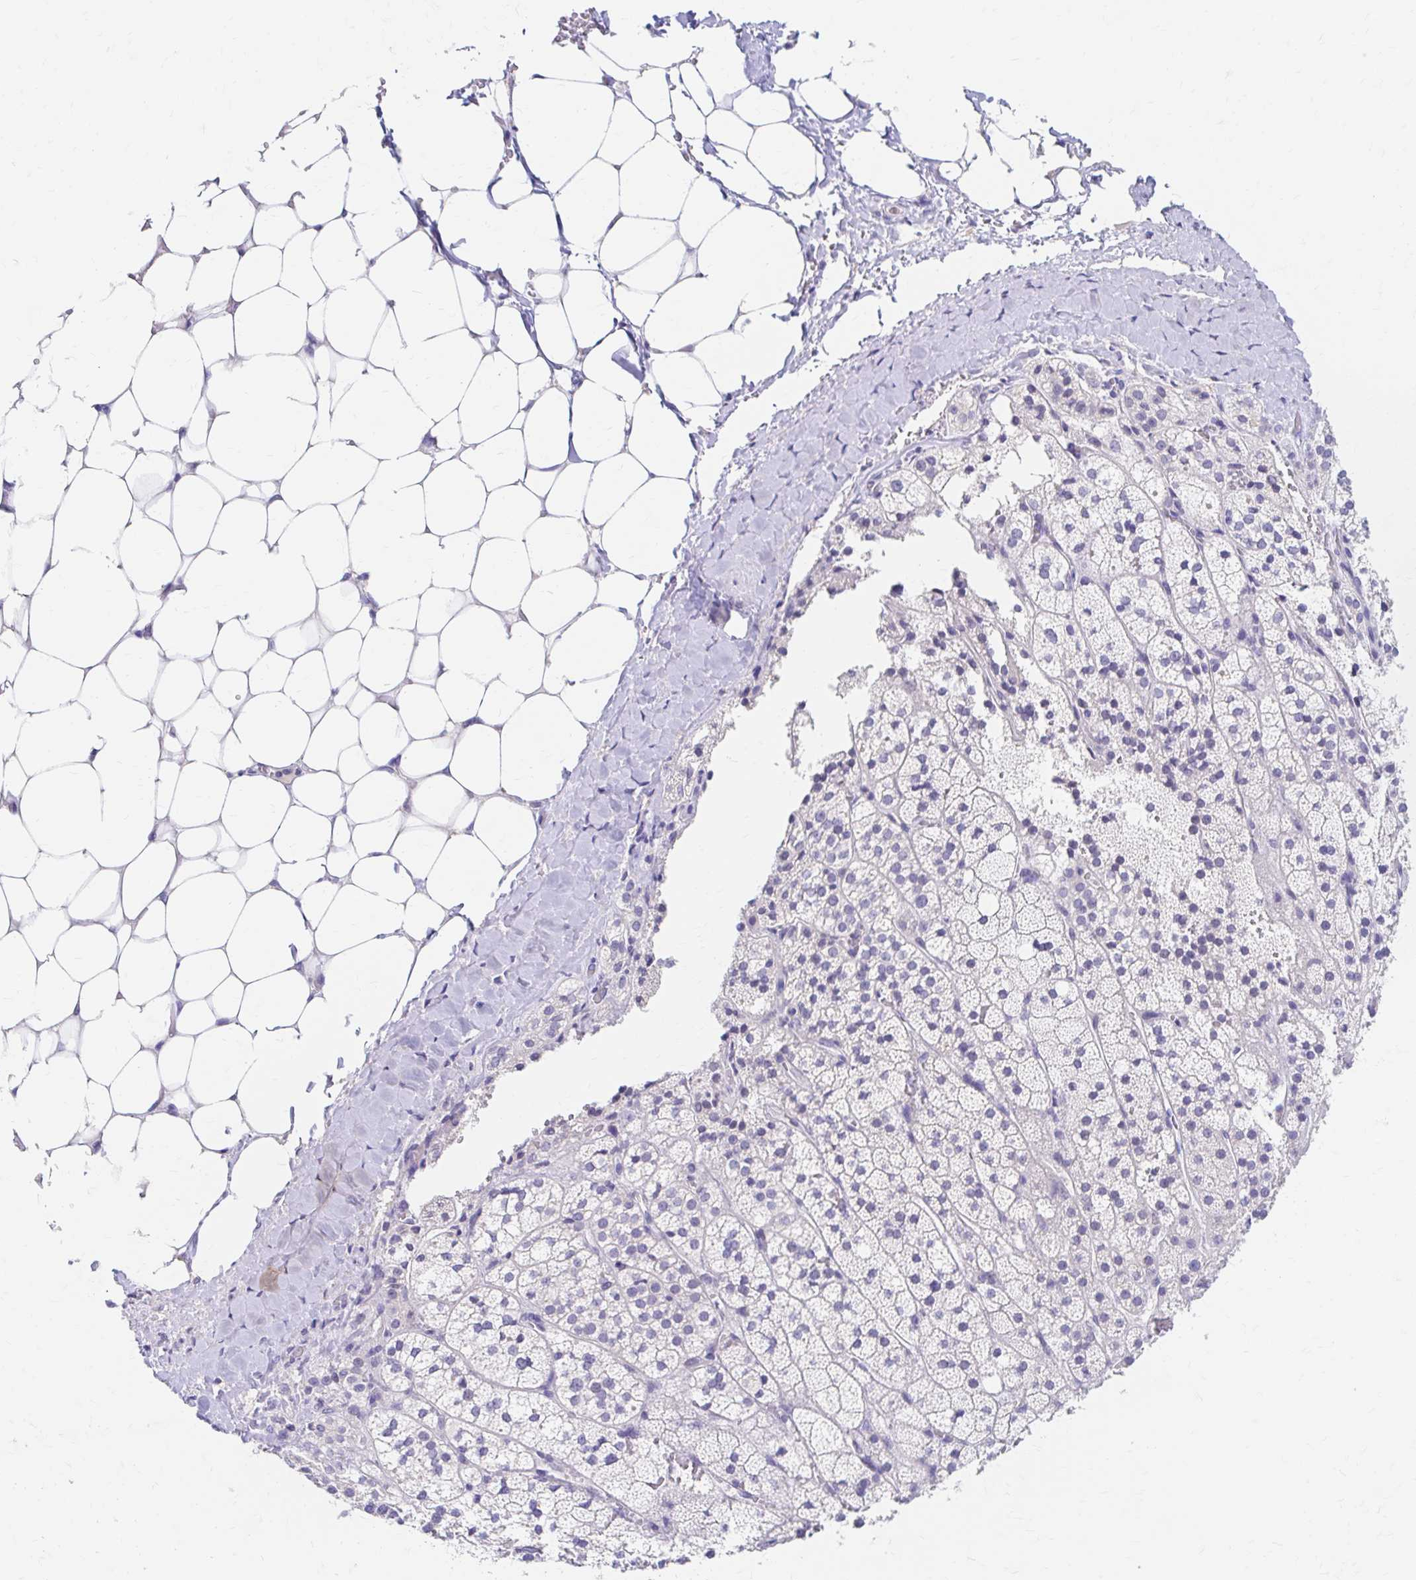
{"staining": {"intensity": "negative", "quantity": "none", "location": "none"}, "tissue": "adrenal gland", "cell_type": "Glandular cells", "image_type": "normal", "snomed": [{"axis": "morphology", "description": "Normal tissue, NOS"}, {"axis": "topography", "description": "Adrenal gland"}], "caption": "A photomicrograph of human adrenal gland is negative for staining in glandular cells. (Brightfield microscopy of DAB immunohistochemistry (IHC) at high magnification).", "gene": "AZGP1", "patient": {"sex": "male", "age": 53}}